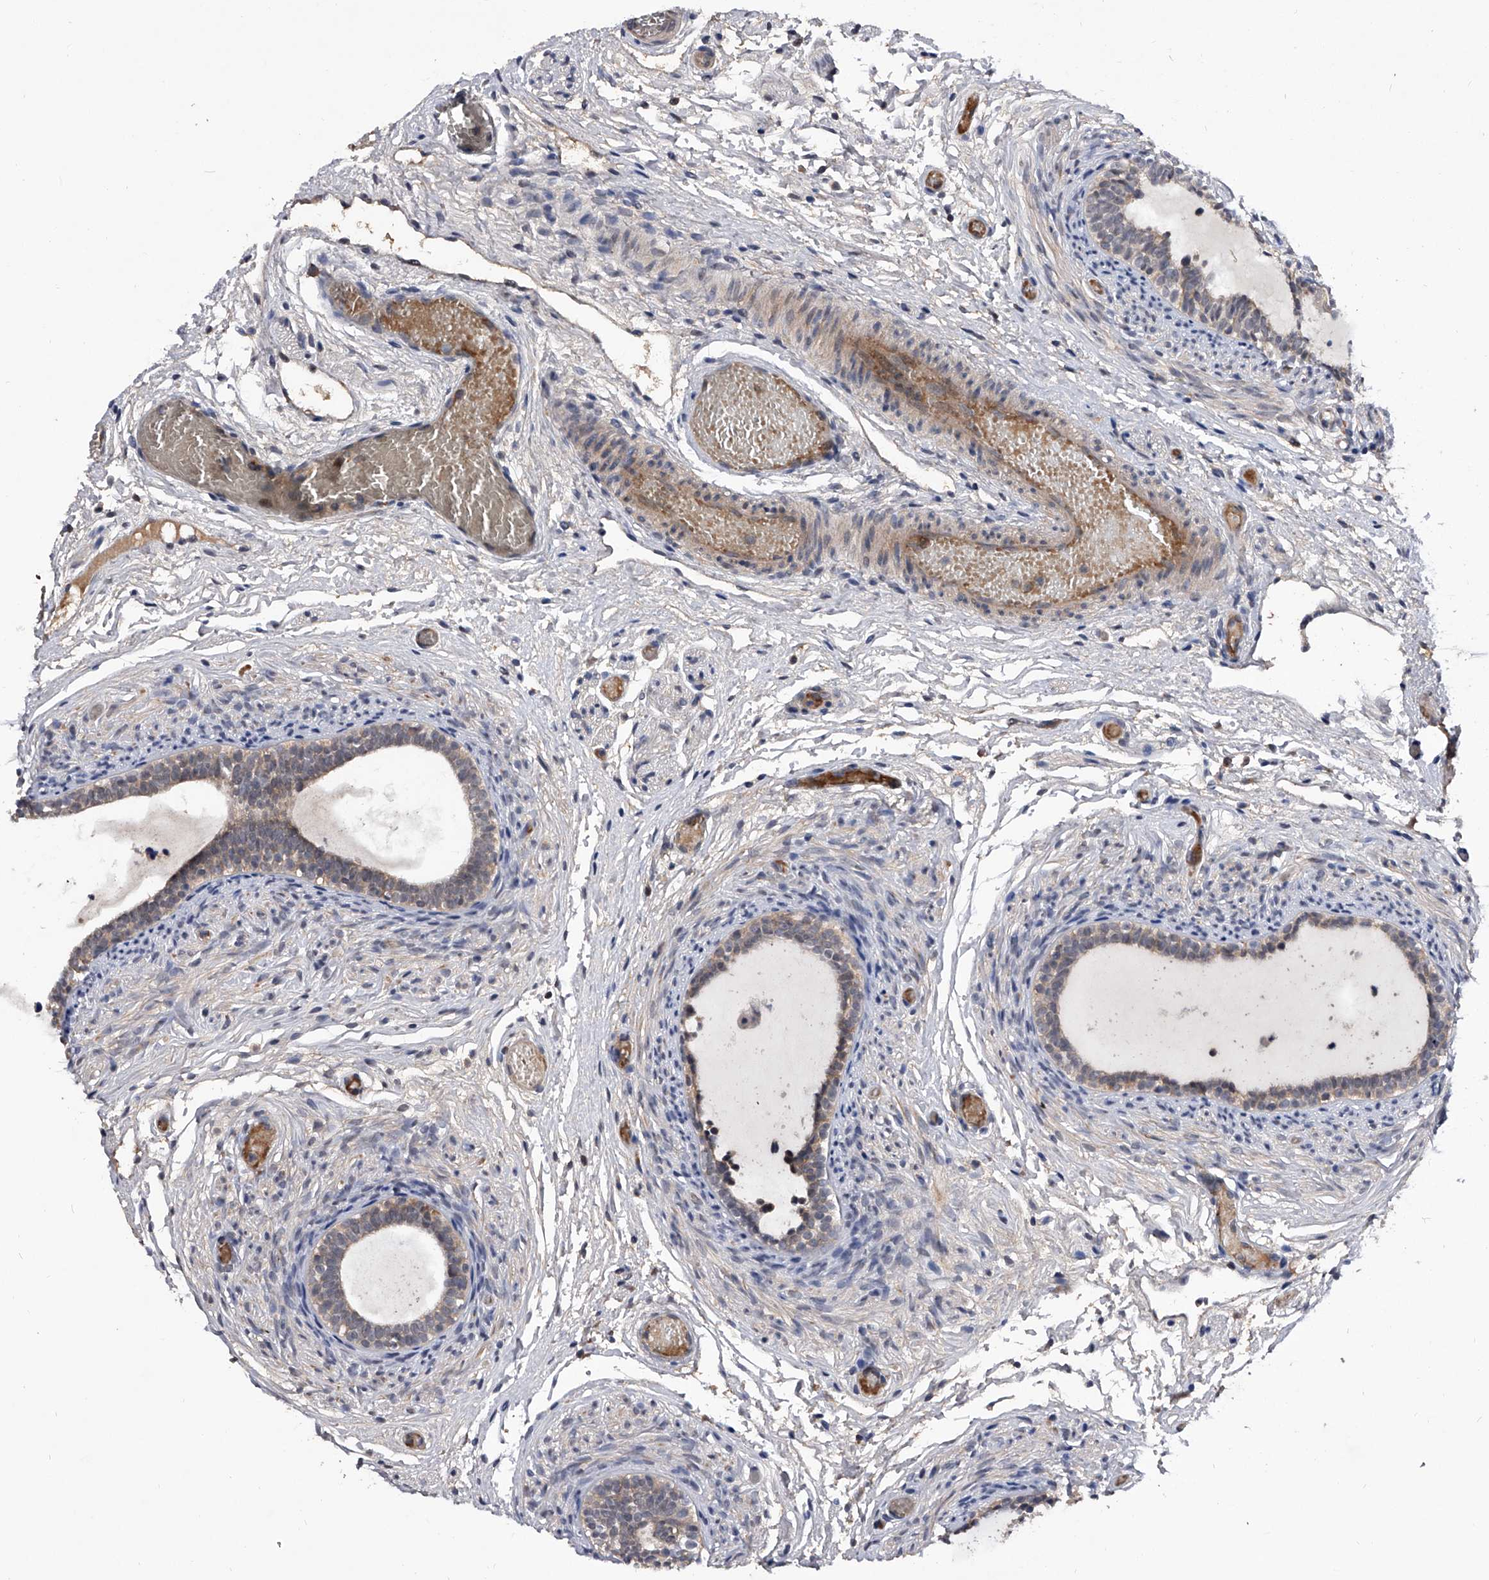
{"staining": {"intensity": "weak", "quantity": "25%-75%", "location": "cytoplasmic/membranous"}, "tissue": "epididymis", "cell_type": "Glandular cells", "image_type": "normal", "snomed": [{"axis": "morphology", "description": "Normal tissue, NOS"}, {"axis": "topography", "description": "Epididymis"}], "caption": "Weak cytoplasmic/membranous positivity for a protein is identified in approximately 25%-75% of glandular cells of normal epididymis using immunohistochemistry (IHC).", "gene": "ZNF30", "patient": {"sex": "male", "age": 5}}